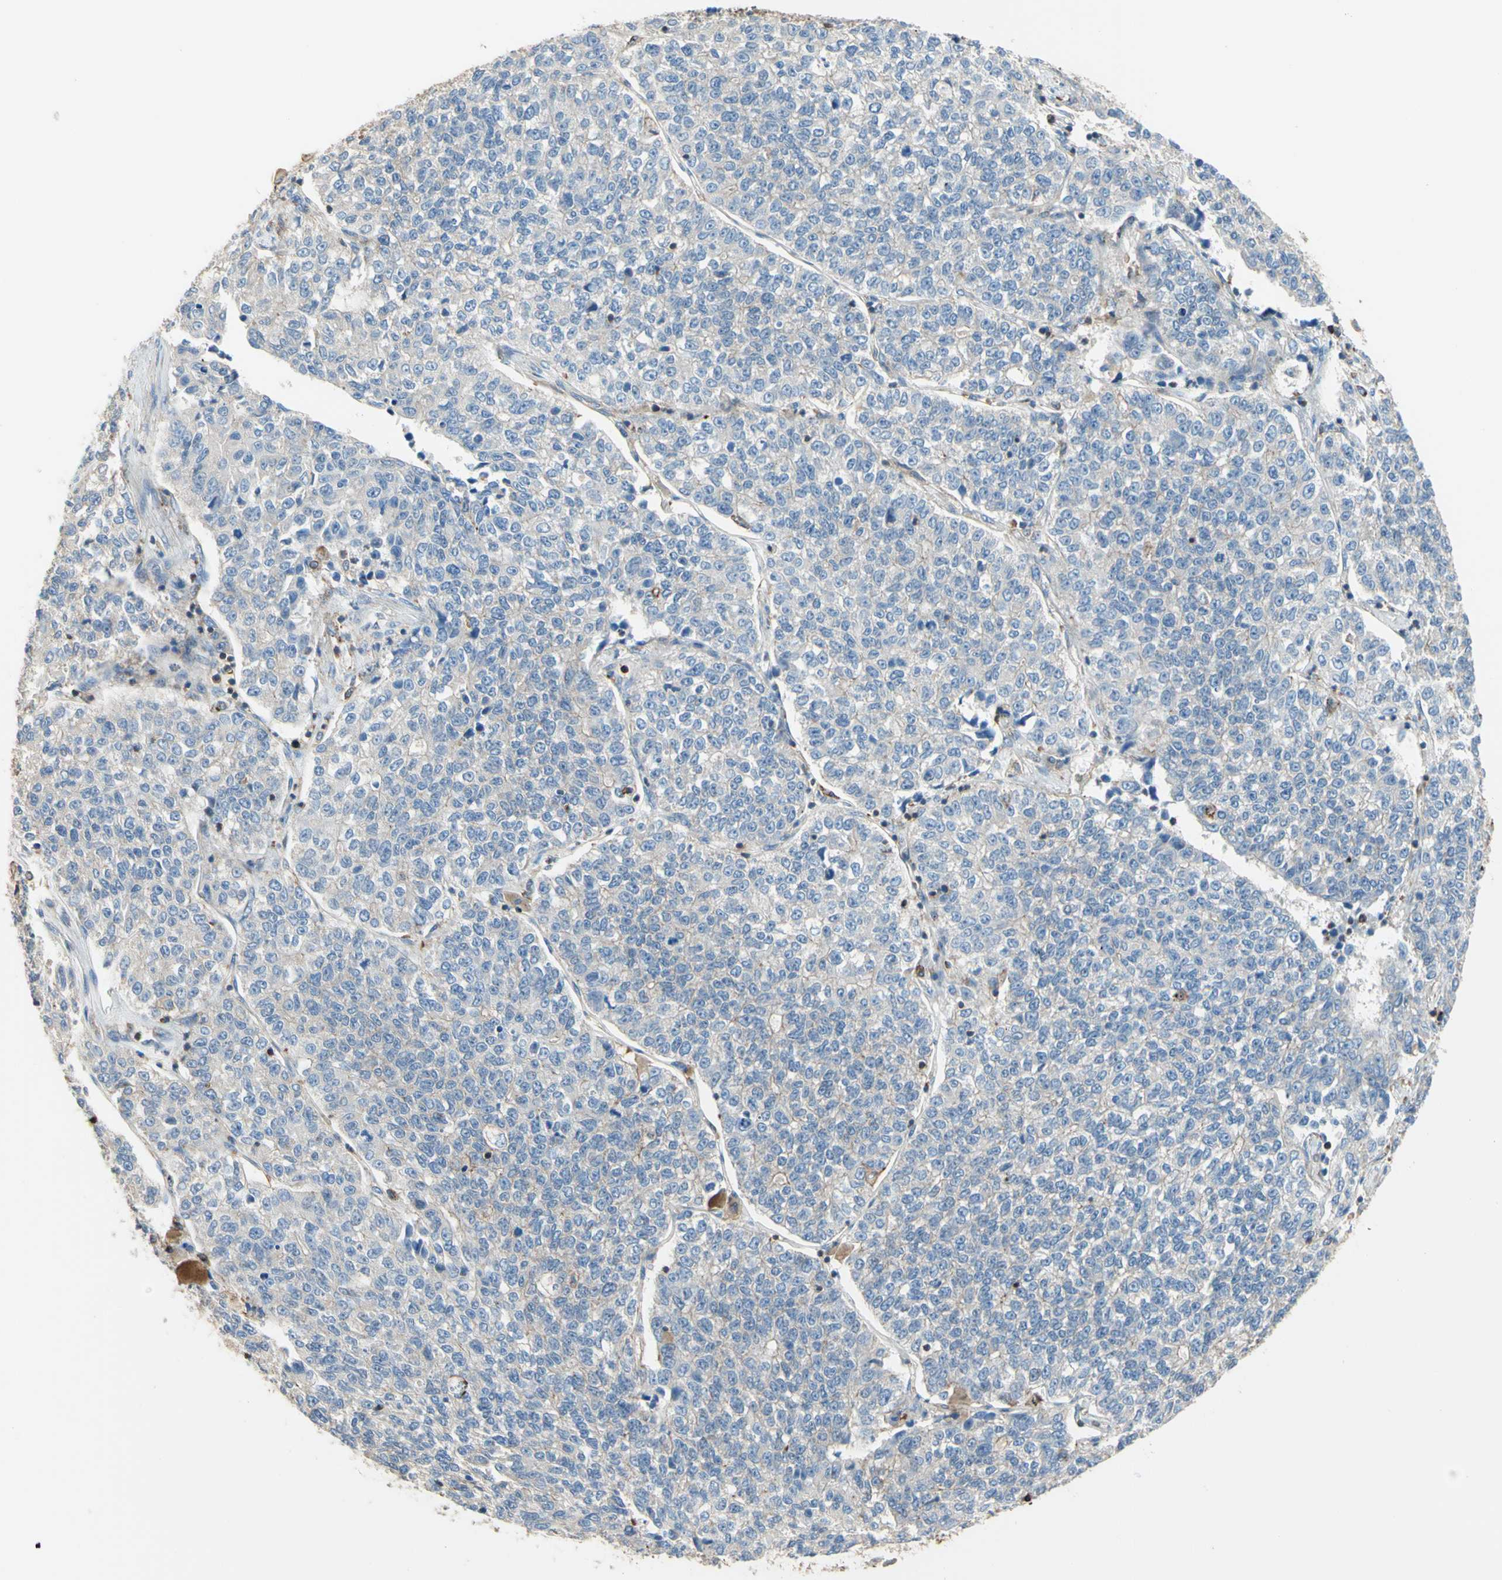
{"staining": {"intensity": "negative", "quantity": "none", "location": "none"}, "tissue": "lung cancer", "cell_type": "Tumor cells", "image_type": "cancer", "snomed": [{"axis": "morphology", "description": "Adenocarcinoma, NOS"}, {"axis": "topography", "description": "Lung"}], "caption": "Tumor cells show no significant protein positivity in lung cancer (adenocarcinoma).", "gene": "SEMA4C", "patient": {"sex": "male", "age": 49}}